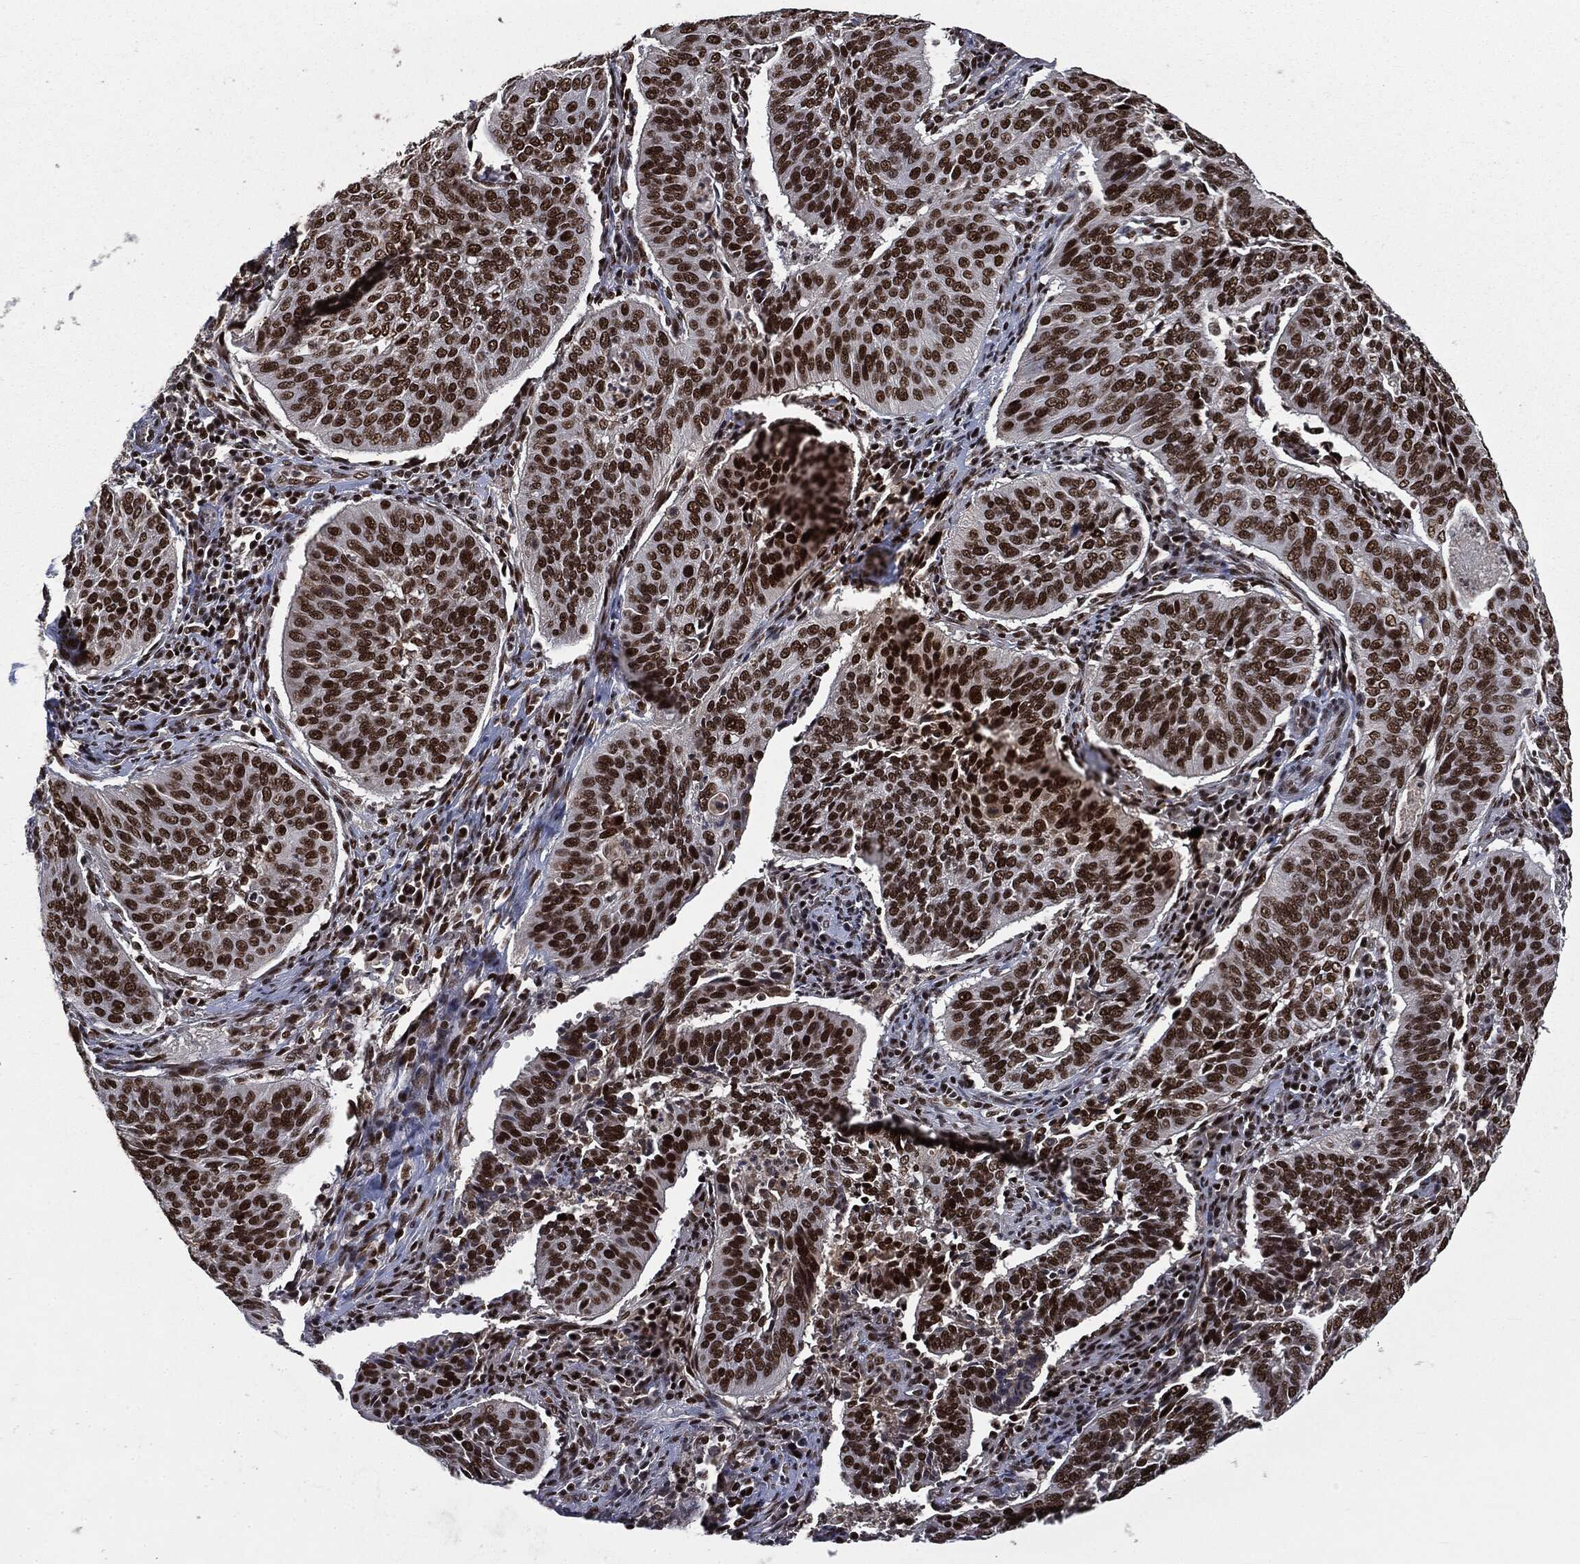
{"staining": {"intensity": "strong", "quantity": ">75%", "location": "nuclear"}, "tissue": "cervical cancer", "cell_type": "Tumor cells", "image_type": "cancer", "snomed": [{"axis": "morphology", "description": "Normal tissue, NOS"}, {"axis": "morphology", "description": "Squamous cell carcinoma, NOS"}, {"axis": "topography", "description": "Cervix"}], "caption": "A high amount of strong nuclear expression is seen in approximately >75% of tumor cells in cervical squamous cell carcinoma tissue.", "gene": "DPH2", "patient": {"sex": "female", "age": 39}}